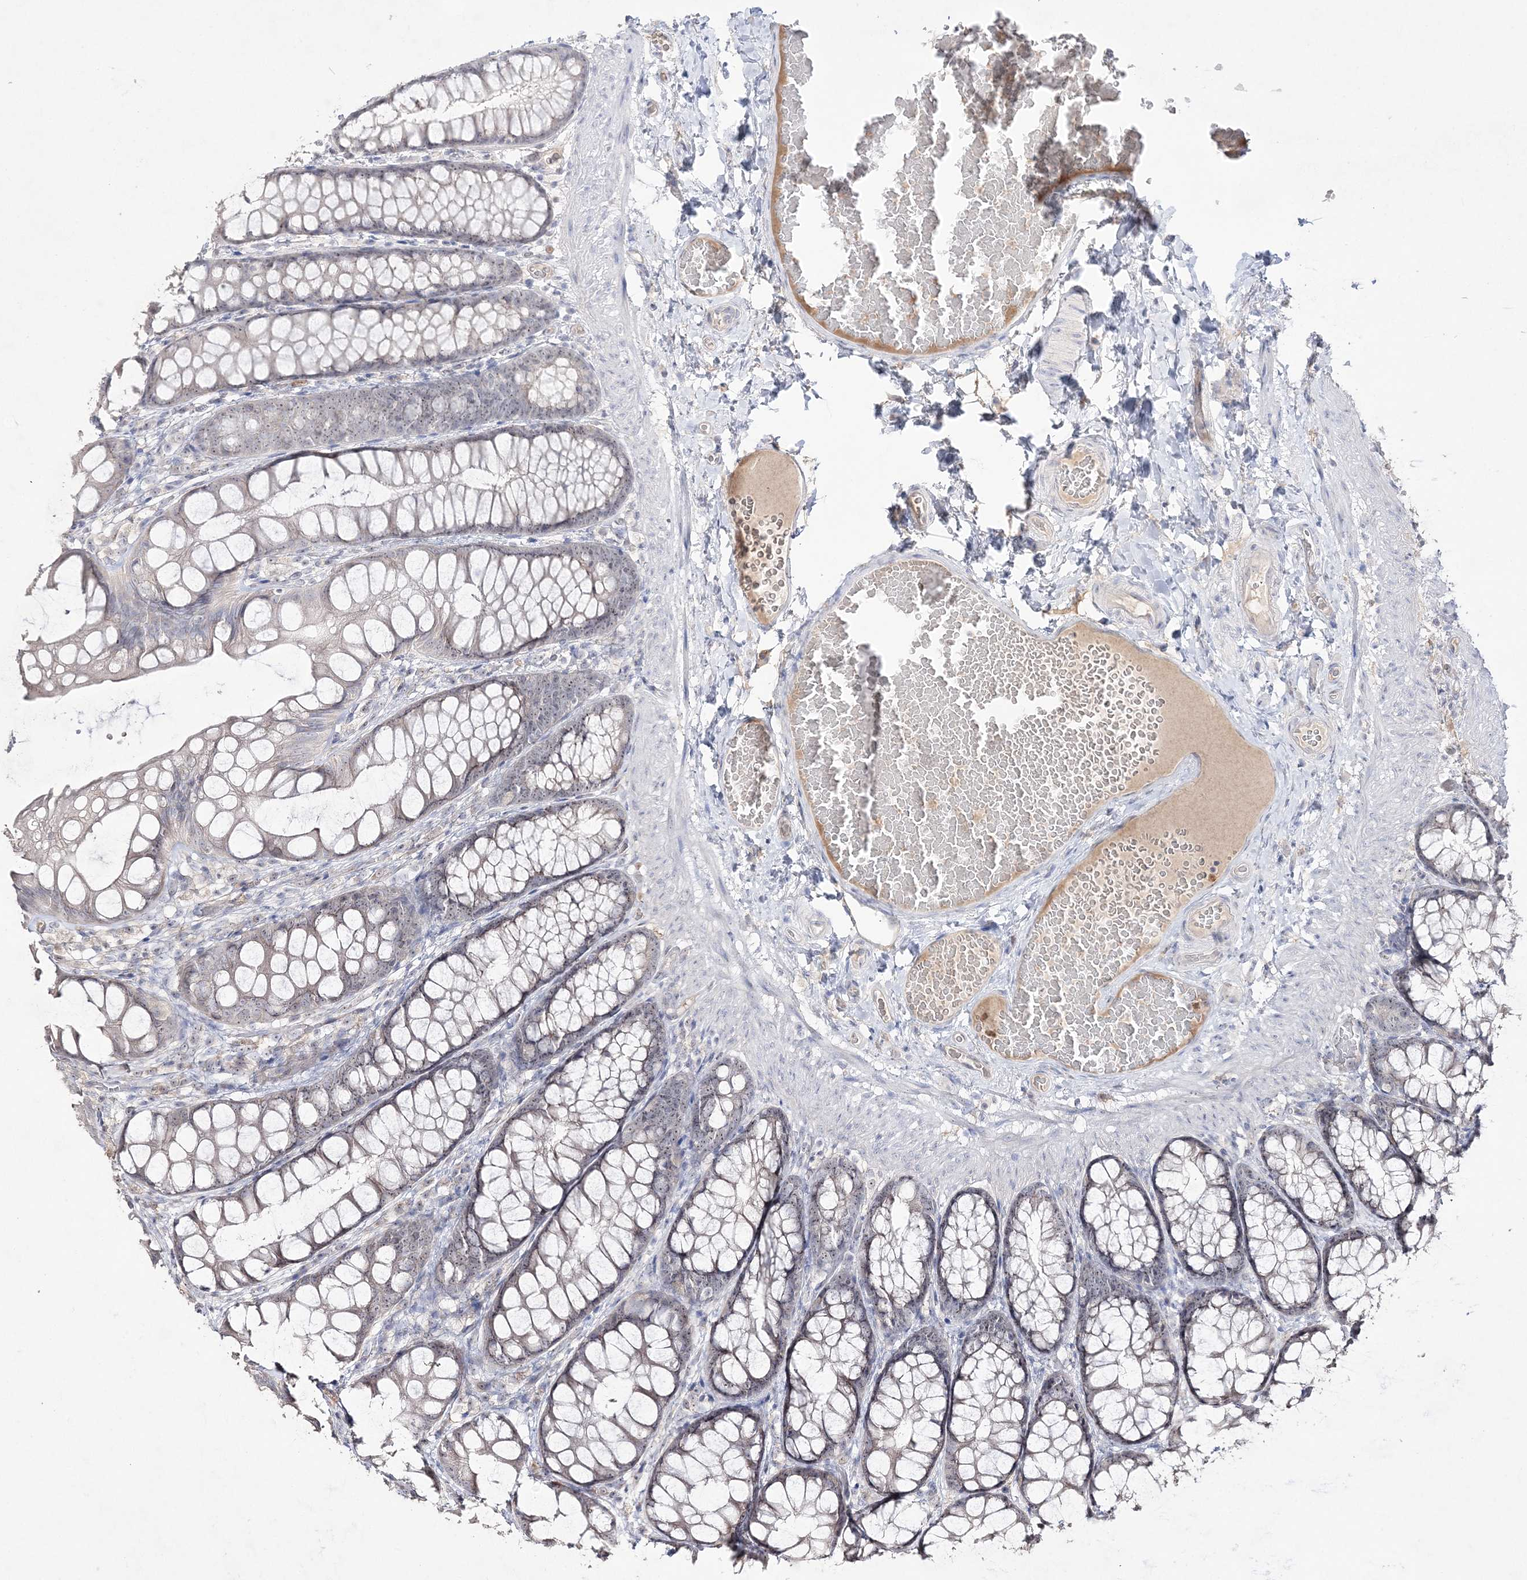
{"staining": {"intensity": "negative", "quantity": "none", "location": "none"}, "tissue": "colon", "cell_type": "Endothelial cells", "image_type": "normal", "snomed": [{"axis": "morphology", "description": "Normal tissue, NOS"}, {"axis": "topography", "description": "Colon"}], "caption": "Histopathology image shows no protein expression in endothelial cells of normal colon.", "gene": "NOP16", "patient": {"sex": "male", "age": 47}}